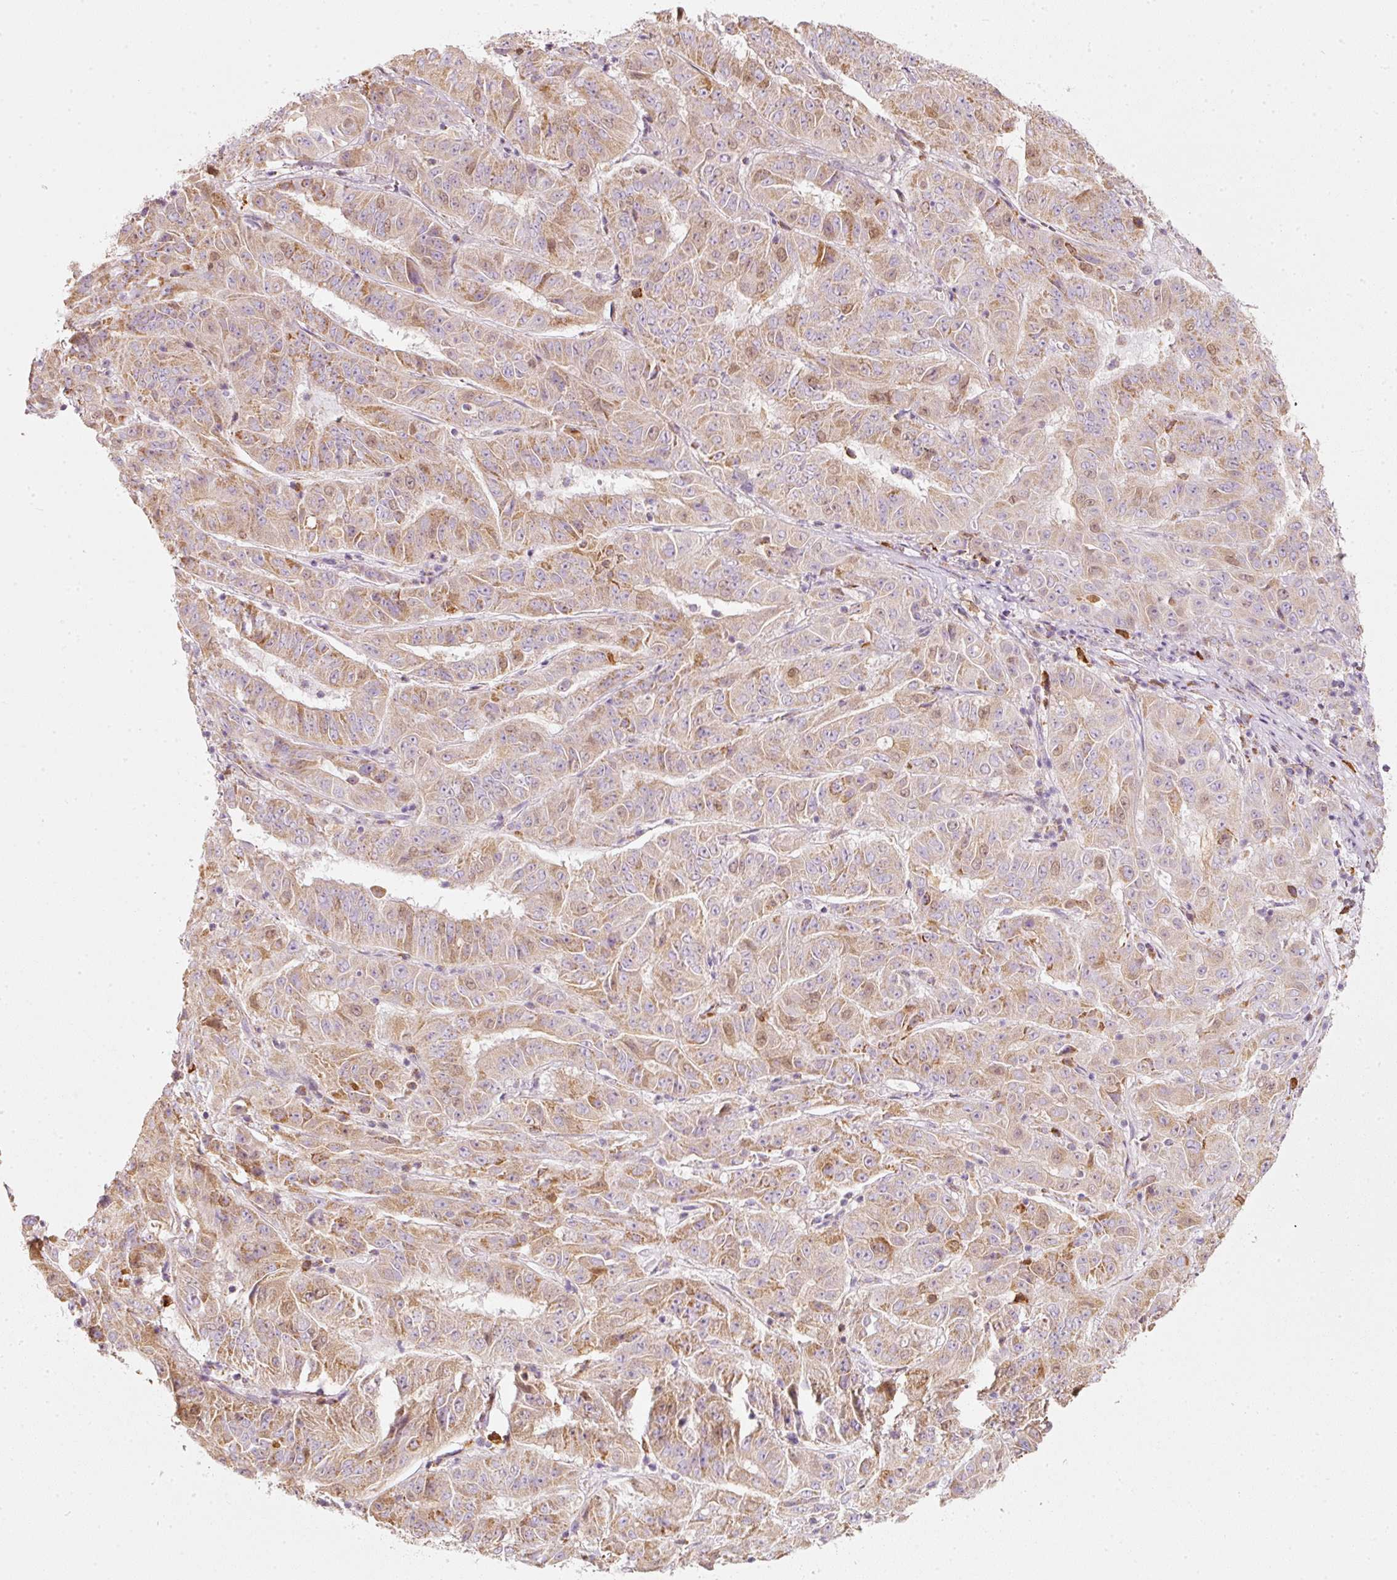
{"staining": {"intensity": "moderate", "quantity": "25%-75%", "location": "cytoplasmic/membranous,nuclear"}, "tissue": "pancreatic cancer", "cell_type": "Tumor cells", "image_type": "cancer", "snomed": [{"axis": "morphology", "description": "Adenocarcinoma, NOS"}, {"axis": "topography", "description": "Pancreas"}], "caption": "Pancreatic cancer (adenocarcinoma) stained with immunohistochemistry exhibits moderate cytoplasmic/membranous and nuclear staining in approximately 25%-75% of tumor cells.", "gene": "DUT", "patient": {"sex": "male", "age": 63}}